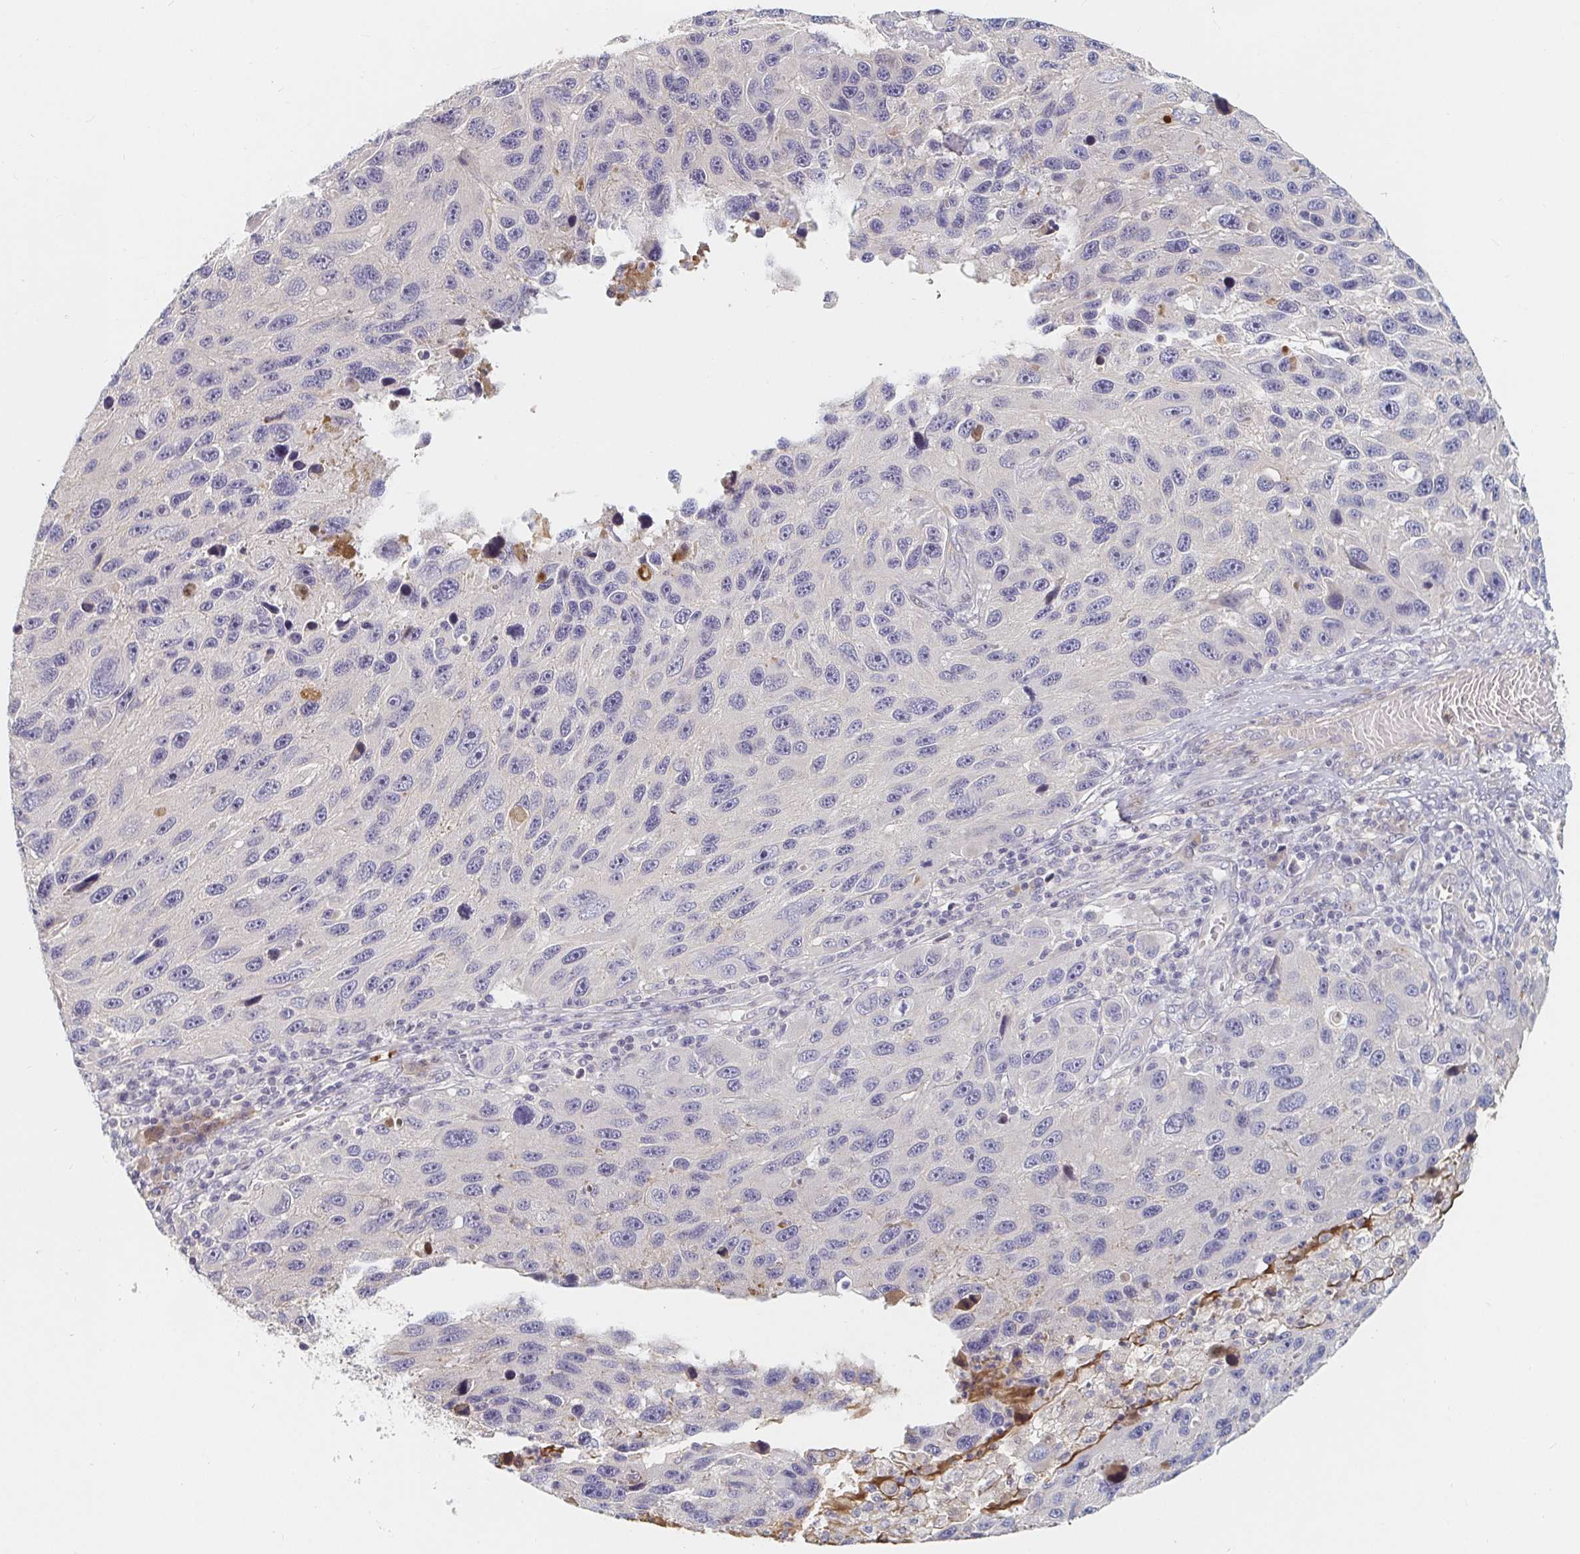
{"staining": {"intensity": "negative", "quantity": "none", "location": "none"}, "tissue": "melanoma", "cell_type": "Tumor cells", "image_type": "cancer", "snomed": [{"axis": "morphology", "description": "Malignant melanoma, NOS"}, {"axis": "topography", "description": "Skin"}], "caption": "Immunohistochemistry (IHC) micrograph of neoplastic tissue: human malignant melanoma stained with DAB displays no significant protein expression in tumor cells.", "gene": "NME9", "patient": {"sex": "male", "age": 53}}